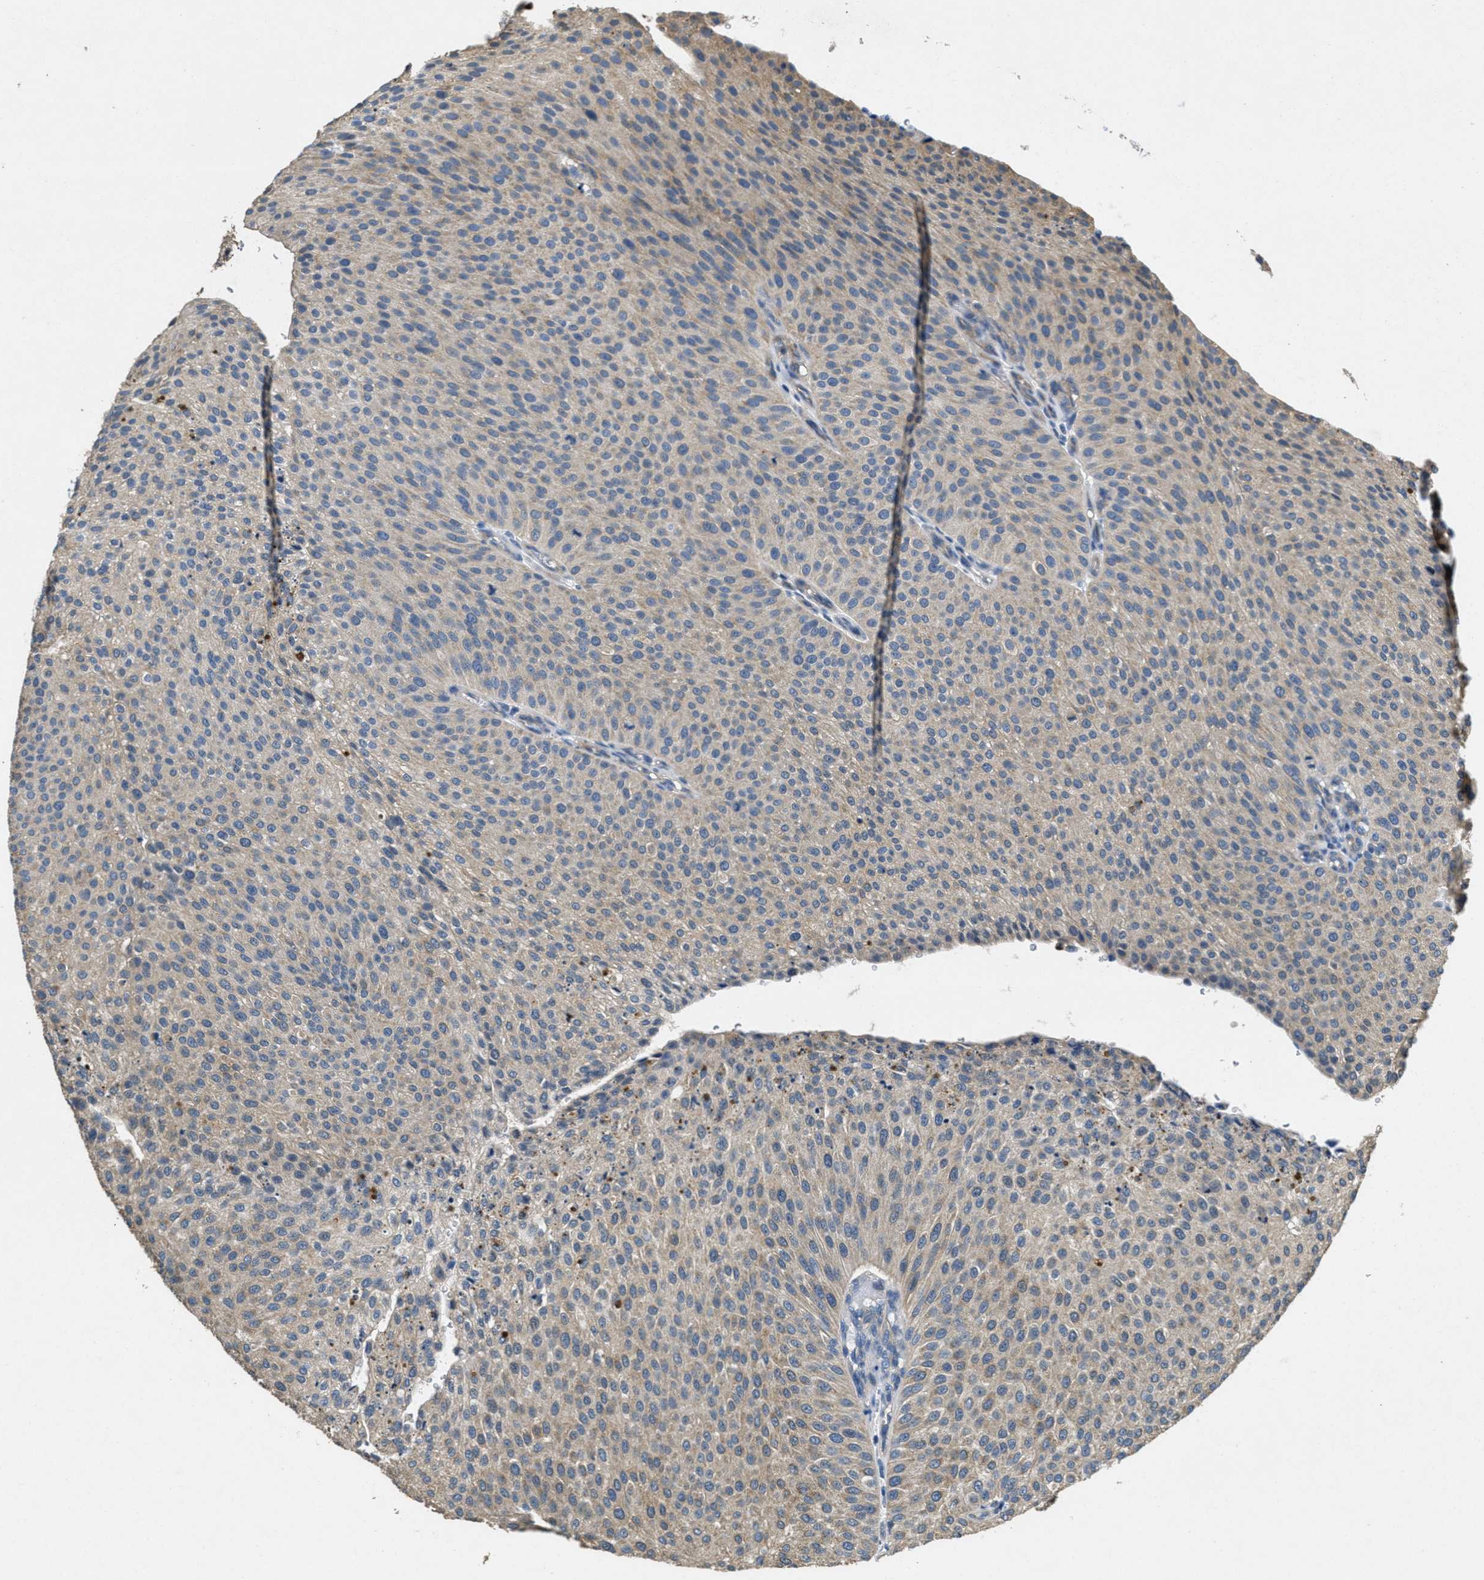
{"staining": {"intensity": "weak", "quantity": "25%-75%", "location": "cytoplasmic/membranous"}, "tissue": "urothelial cancer", "cell_type": "Tumor cells", "image_type": "cancer", "snomed": [{"axis": "morphology", "description": "Urothelial carcinoma, Low grade"}, {"axis": "topography", "description": "Smooth muscle"}, {"axis": "topography", "description": "Urinary bladder"}], "caption": "Immunohistochemistry (IHC) of human urothelial cancer shows low levels of weak cytoplasmic/membranous expression in approximately 25%-75% of tumor cells.", "gene": "TOMM70", "patient": {"sex": "male", "age": 60}}